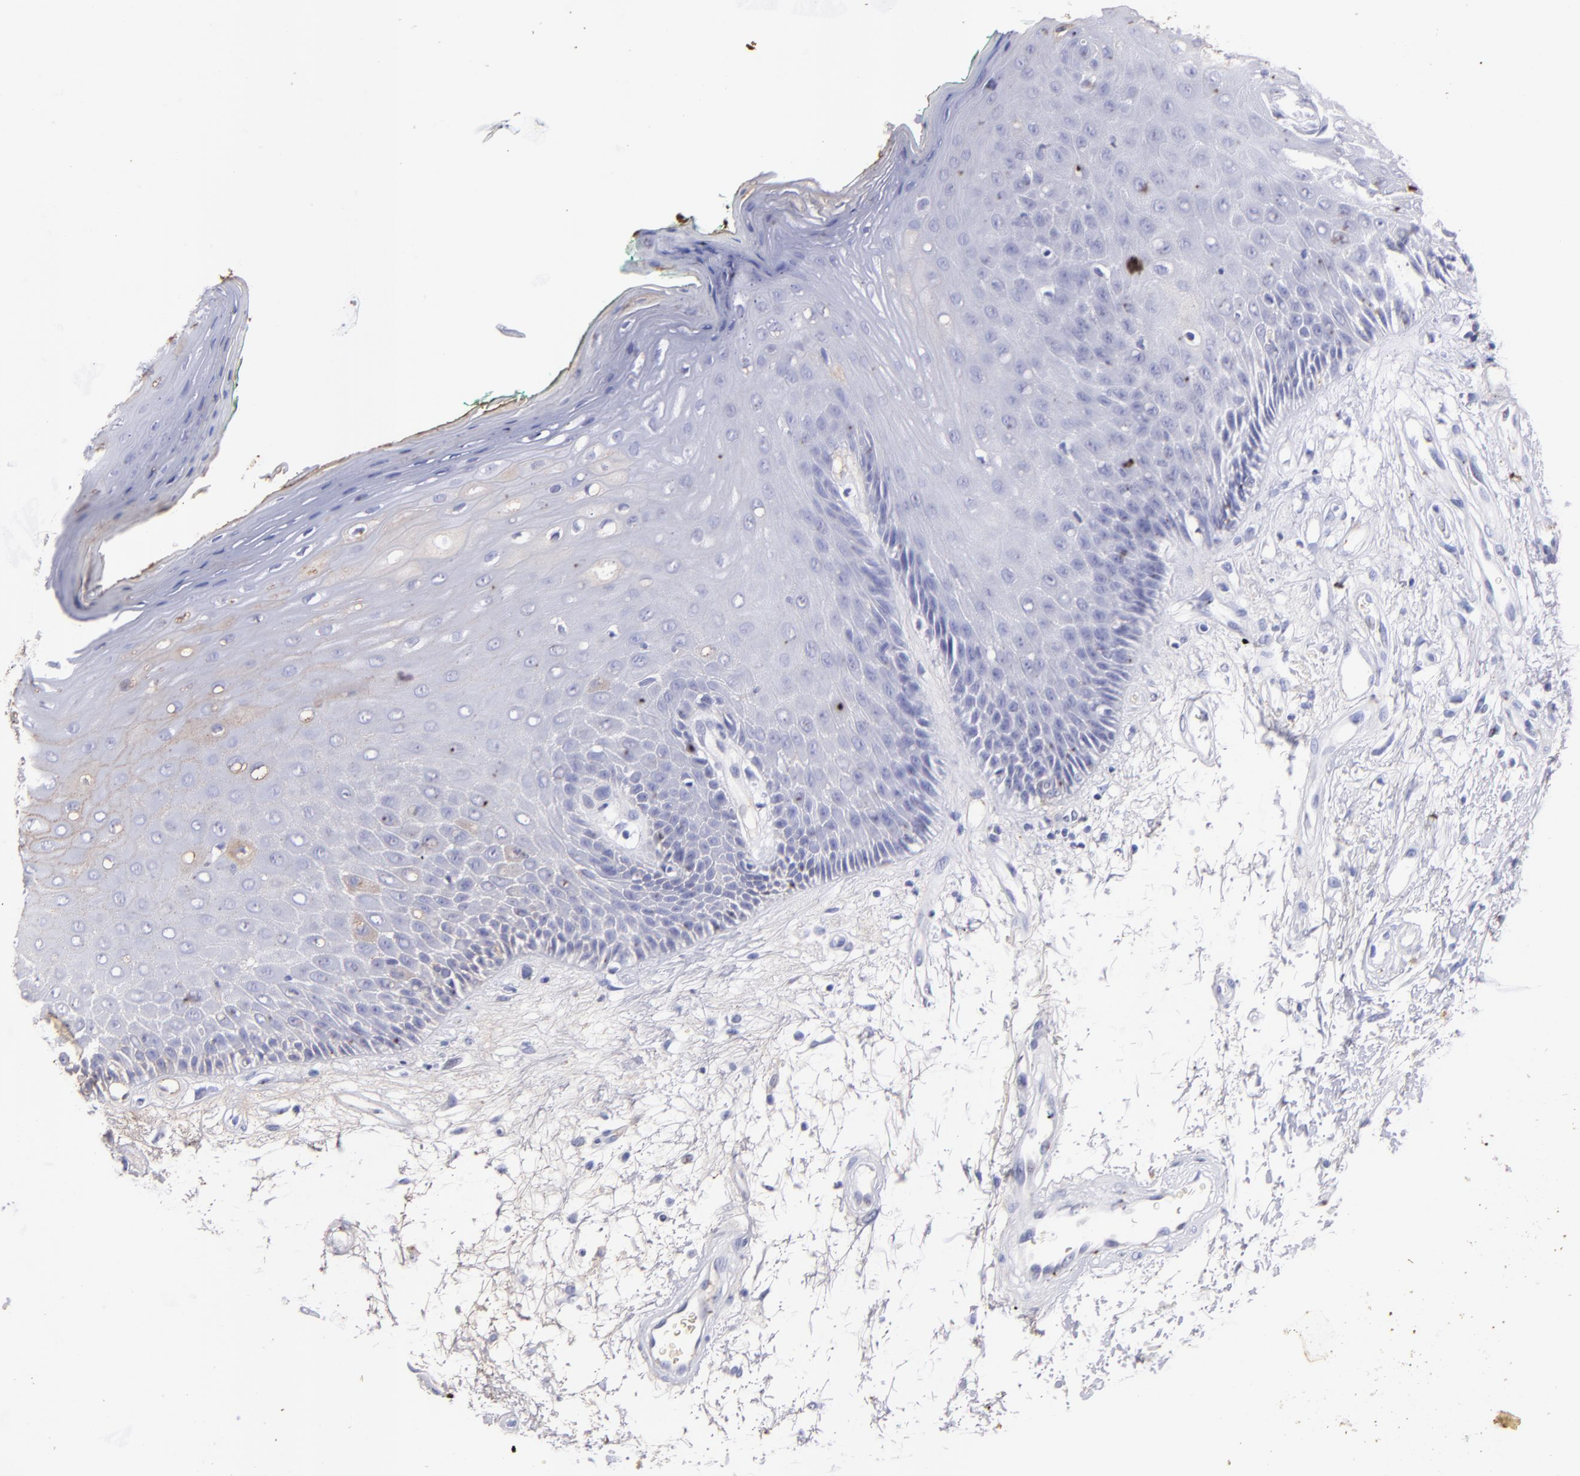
{"staining": {"intensity": "negative", "quantity": "none", "location": "none"}, "tissue": "oral mucosa", "cell_type": "Squamous epithelial cells", "image_type": "normal", "snomed": [{"axis": "morphology", "description": "Normal tissue, NOS"}, {"axis": "morphology", "description": "Squamous cell carcinoma, NOS"}, {"axis": "topography", "description": "Skeletal muscle"}, {"axis": "topography", "description": "Oral tissue"}, {"axis": "topography", "description": "Head-Neck"}], "caption": "The immunohistochemistry (IHC) micrograph has no significant positivity in squamous epithelial cells of oral mucosa. (Stains: DAB (3,3'-diaminobenzidine) immunohistochemistry (IHC) with hematoxylin counter stain, Microscopy: brightfield microscopy at high magnification).", "gene": "FGB", "patient": {"sex": "female", "age": 84}}